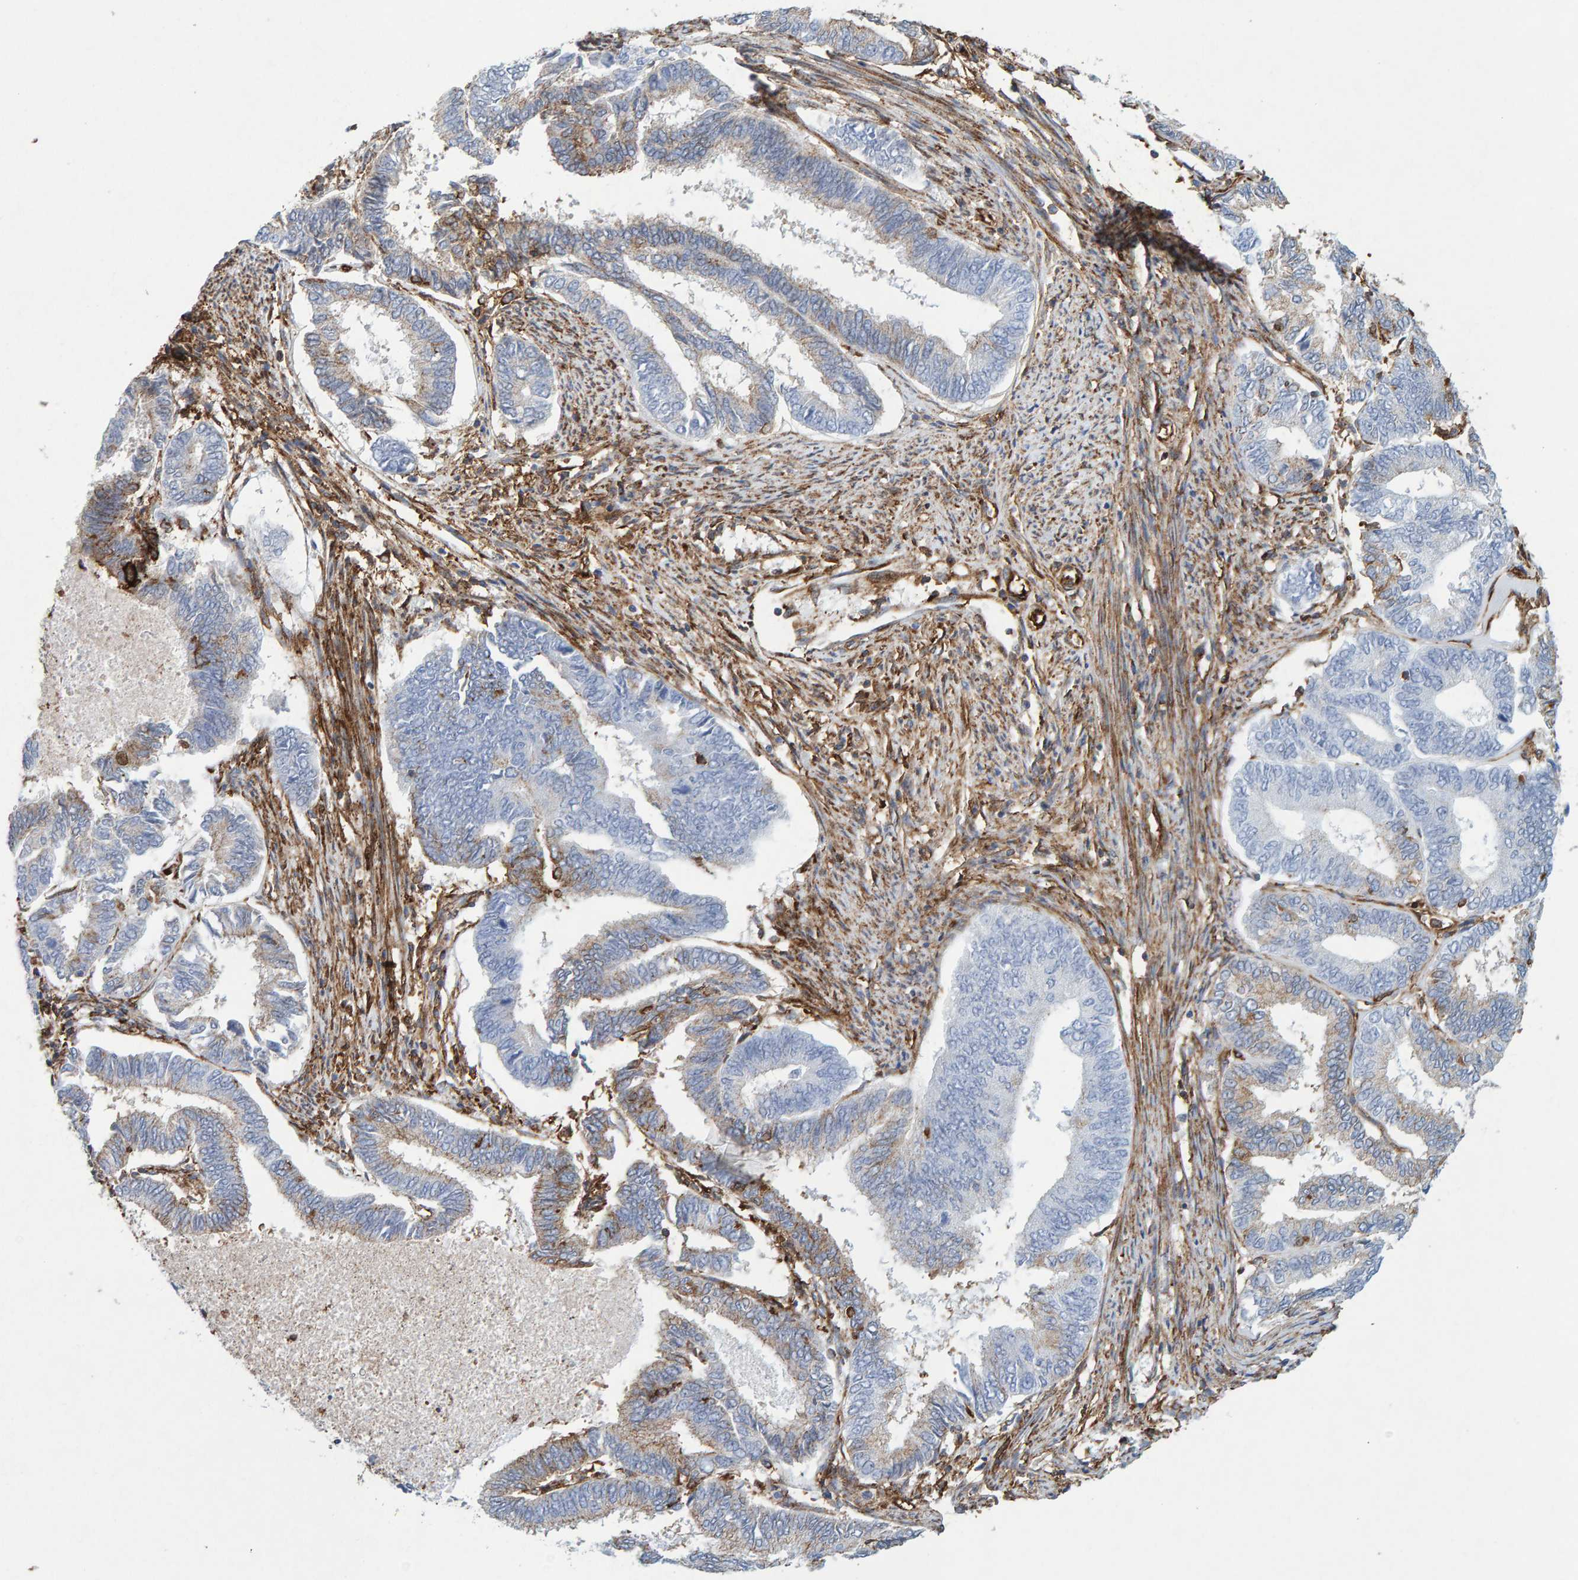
{"staining": {"intensity": "weak", "quantity": "<25%", "location": "cytoplasmic/membranous"}, "tissue": "endometrial cancer", "cell_type": "Tumor cells", "image_type": "cancer", "snomed": [{"axis": "morphology", "description": "Adenocarcinoma, NOS"}, {"axis": "topography", "description": "Endometrium"}], "caption": "A micrograph of adenocarcinoma (endometrial) stained for a protein displays no brown staining in tumor cells.", "gene": "MVP", "patient": {"sex": "female", "age": 86}}